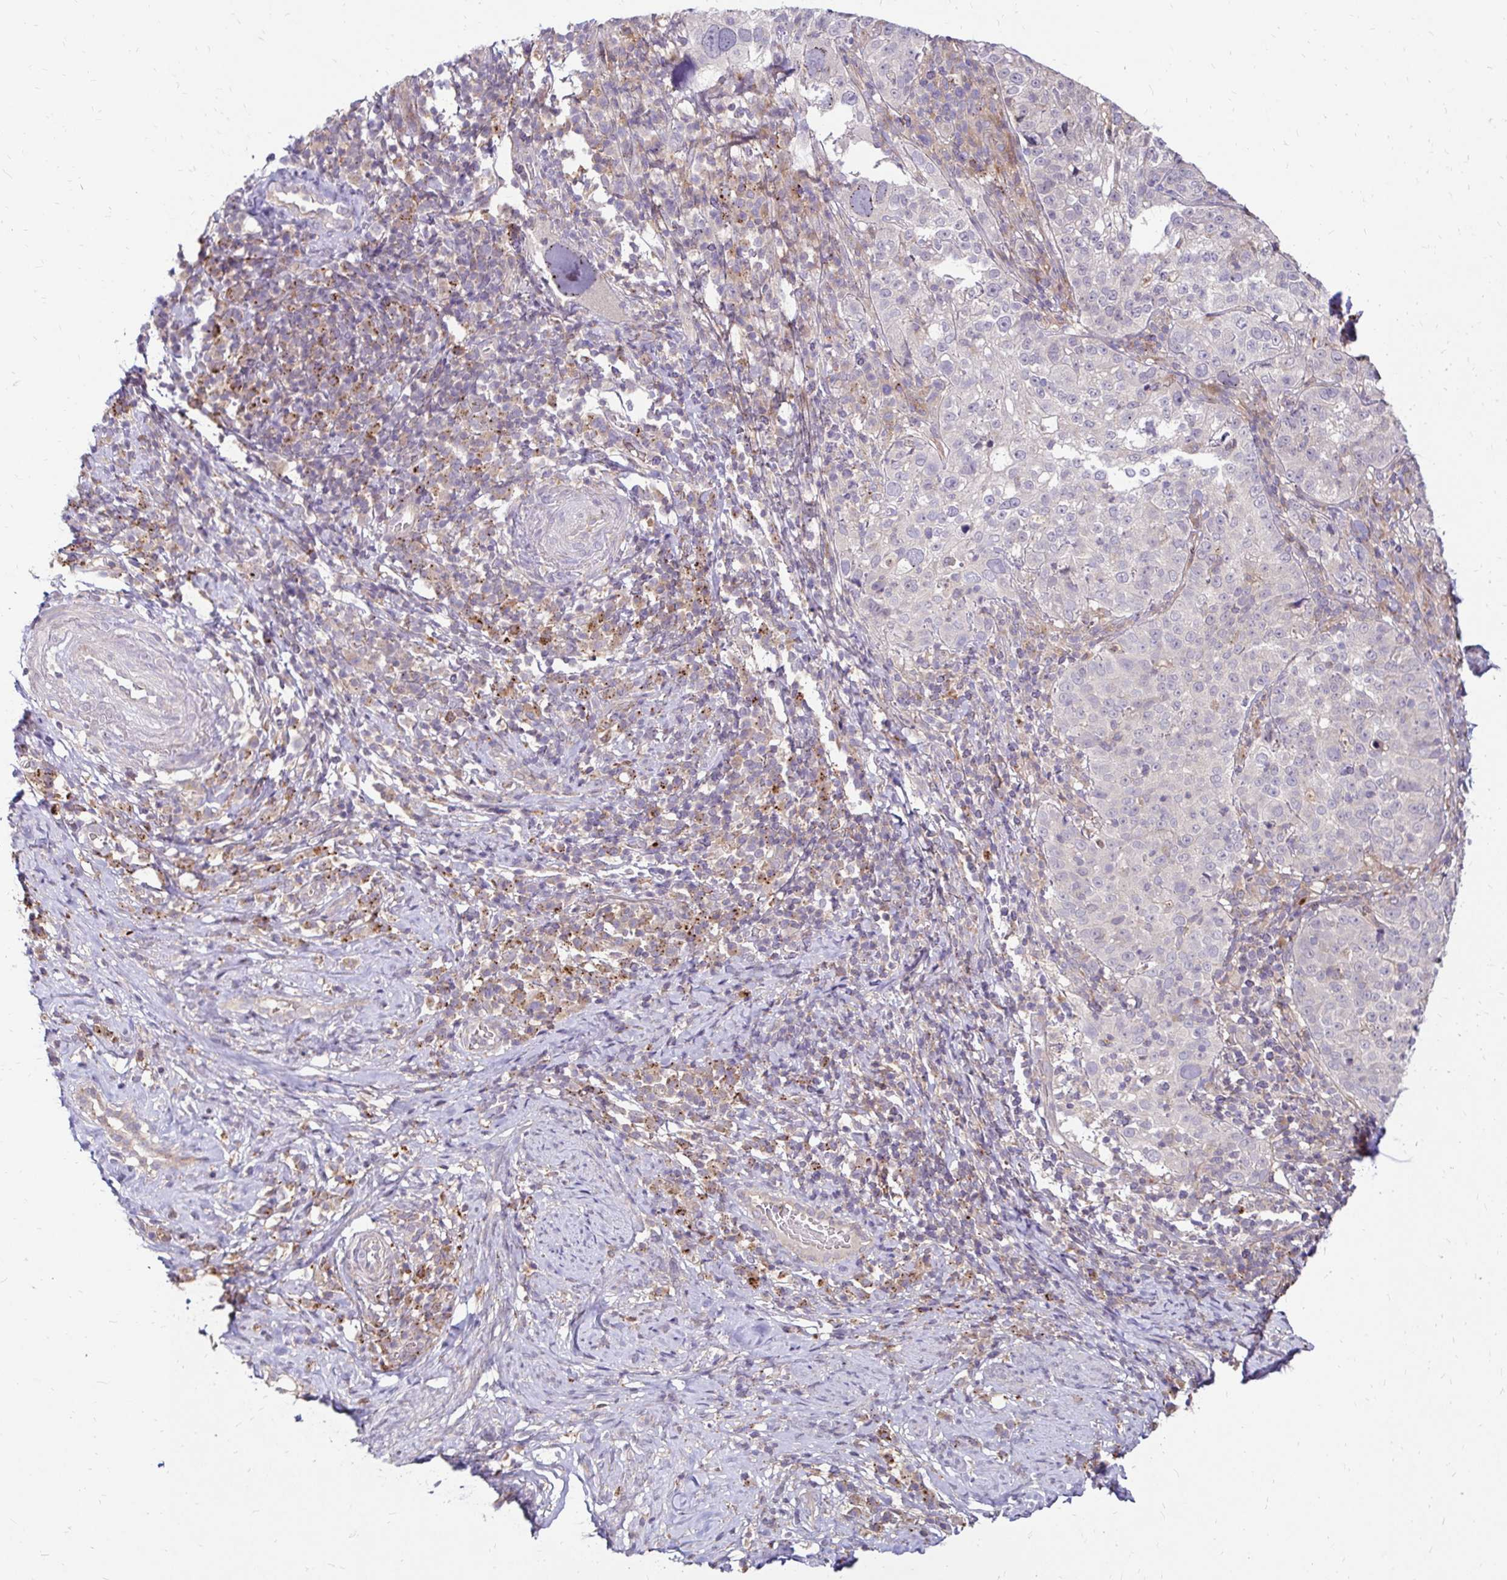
{"staining": {"intensity": "negative", "quantity": "none", "location": "none"}, "tissue": "cervical cancer", "cell_type": "Tumor cells", "image_type": "cancer", "snomed": [{"axis": "morphology", "description": "Squamous cell carcinoma, NOS"}, {"axis": "topography", "description": "Cervix"}], "caption": "This is a micrograph of IHC staining of cervical cancer (squamous cell carcinoma), which shows no positivity in tumor cells.", "gene": "IDUA", "patient": {"sex": "female", "age": 75}}